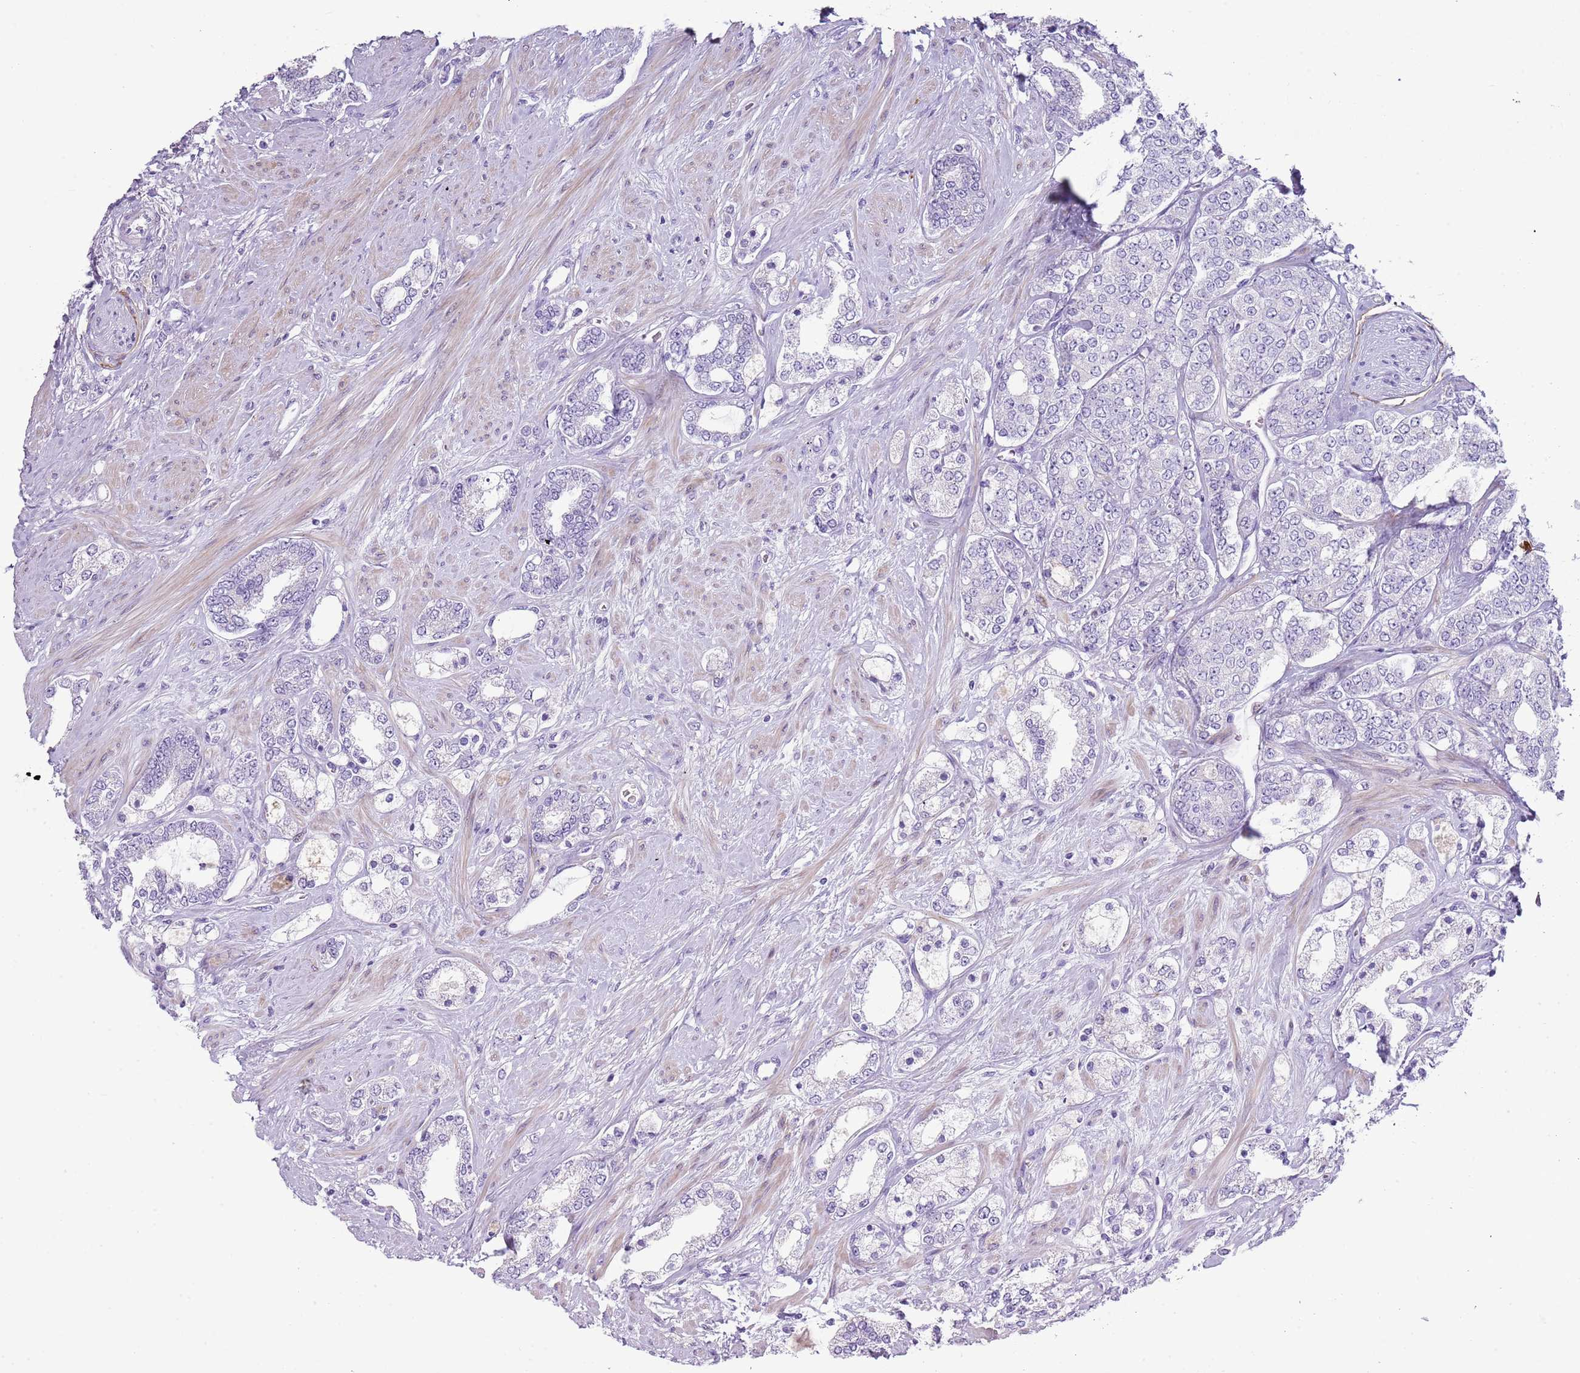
{"staining": {"intensity": "negative", "quantity": "none", "location": "none"}, "tissue": "prostate cancer", "cell_type": "Tumor cells", "image_type": "cancer", "snomed": [{"axis": "morphology", "description": "Adenocarcinoma, High grade"}, {"axis": "topography", "description": "Prostate"}], "caption": "Tumor cells show no significant protein positivity in prostate adenocarcinoma (high-grade).", "gene": "CD177", "patient": {"sex": "male", "age": 64}}